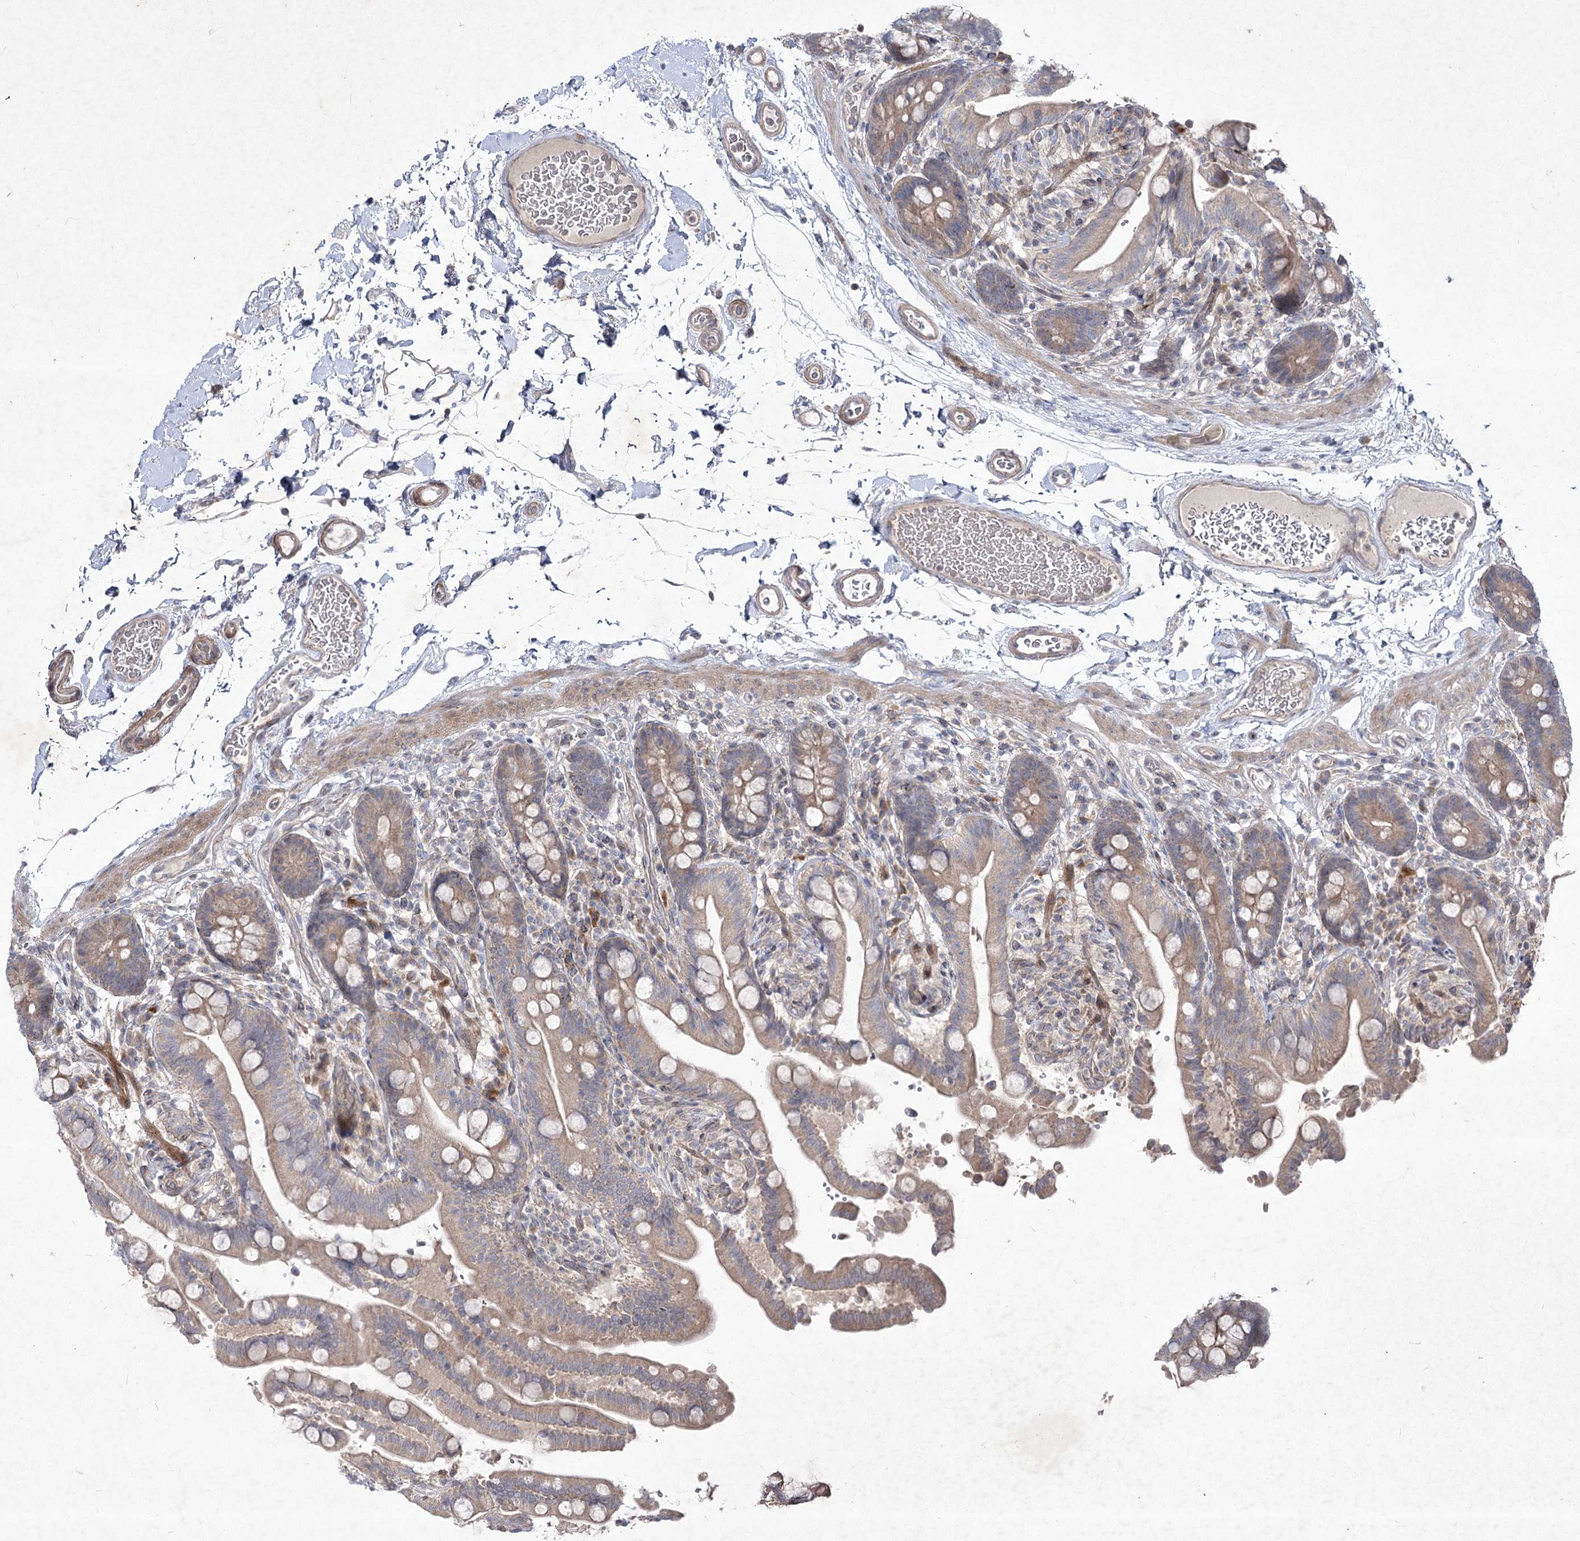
{"staining": {"intensity": "moderate", "quantity": "25%-75%", "location": "cytoplasmic/membranous"}, "tissue": "colon", "cell_type": "Endothelial cells", "image_type": "normal", "snomed": [{"axis": "morphology", "description": "Normal tissue, NOS"}, {"axis": "topography", "description": "Smooth muscle"}, {"axis": "topography", "description": "Colon"}], "caption": "Endothelial cells show moderate cytoplasmic/membranous staining in about 25%-75% of cells in normal colon.", "gene": "CIB2", "patient": {"sex": "male", "age": 73}}